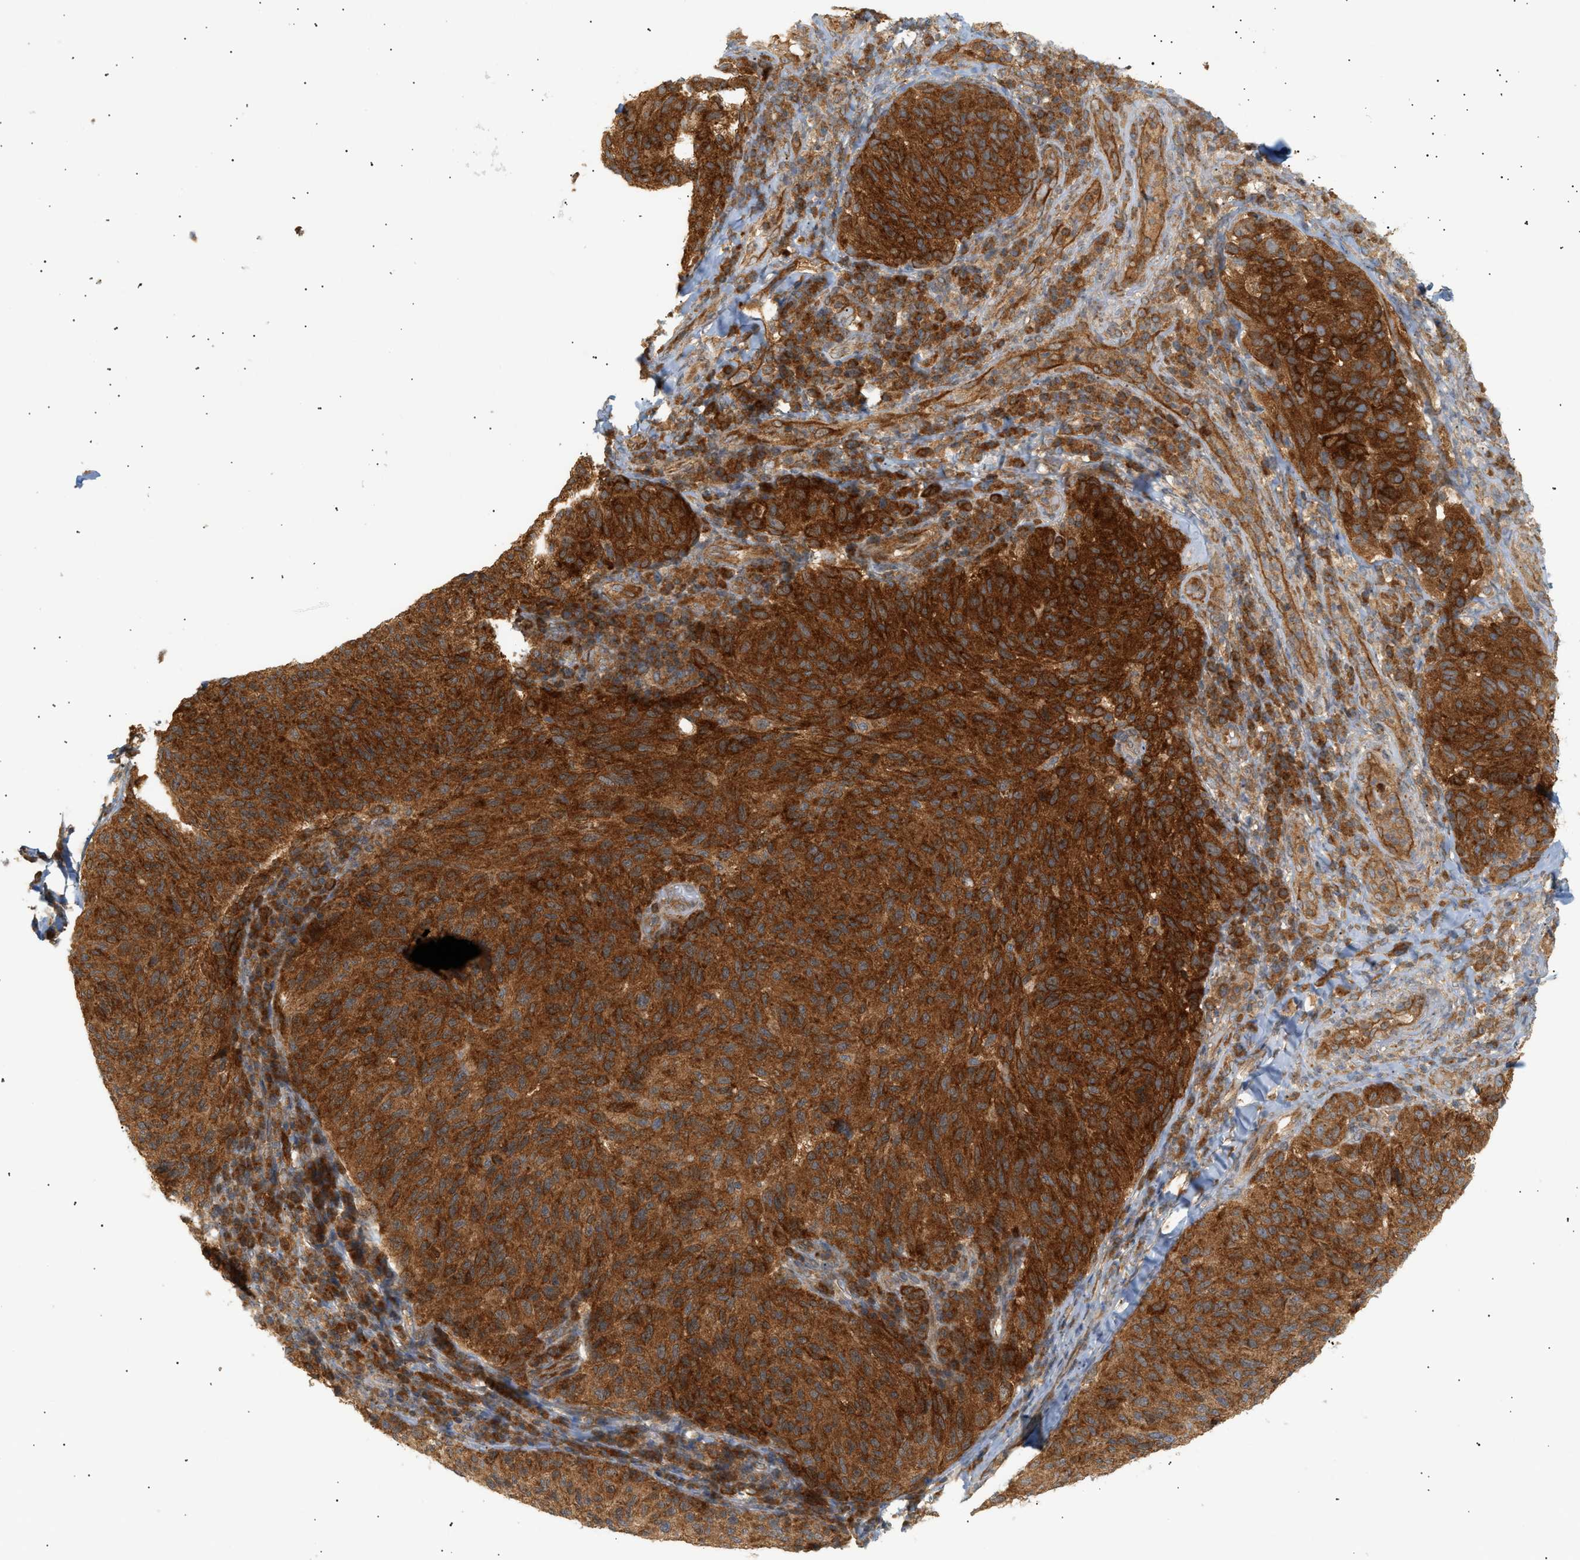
{"staining": {"intensity": "strong", "quantity": ">75%", "location": "cytoplasmic/membranous"}, "tissue": "melanoma", "cell_type": "Tumor cells", "image_type": "cancer", "snomed": [{"axis": "morphology", "description": "Malignant melanoma, NOS"}, {"axis": "topography", "description": "Skin"}], "caption": "This micrograph exhibits immunohistochemistry staining of melanoma, with high strong cytoplasmic/membranous positivity in approximately >75% of tumor cells.", "gene": "SHC1", "patient": {"sex": "female", "age": 73}}